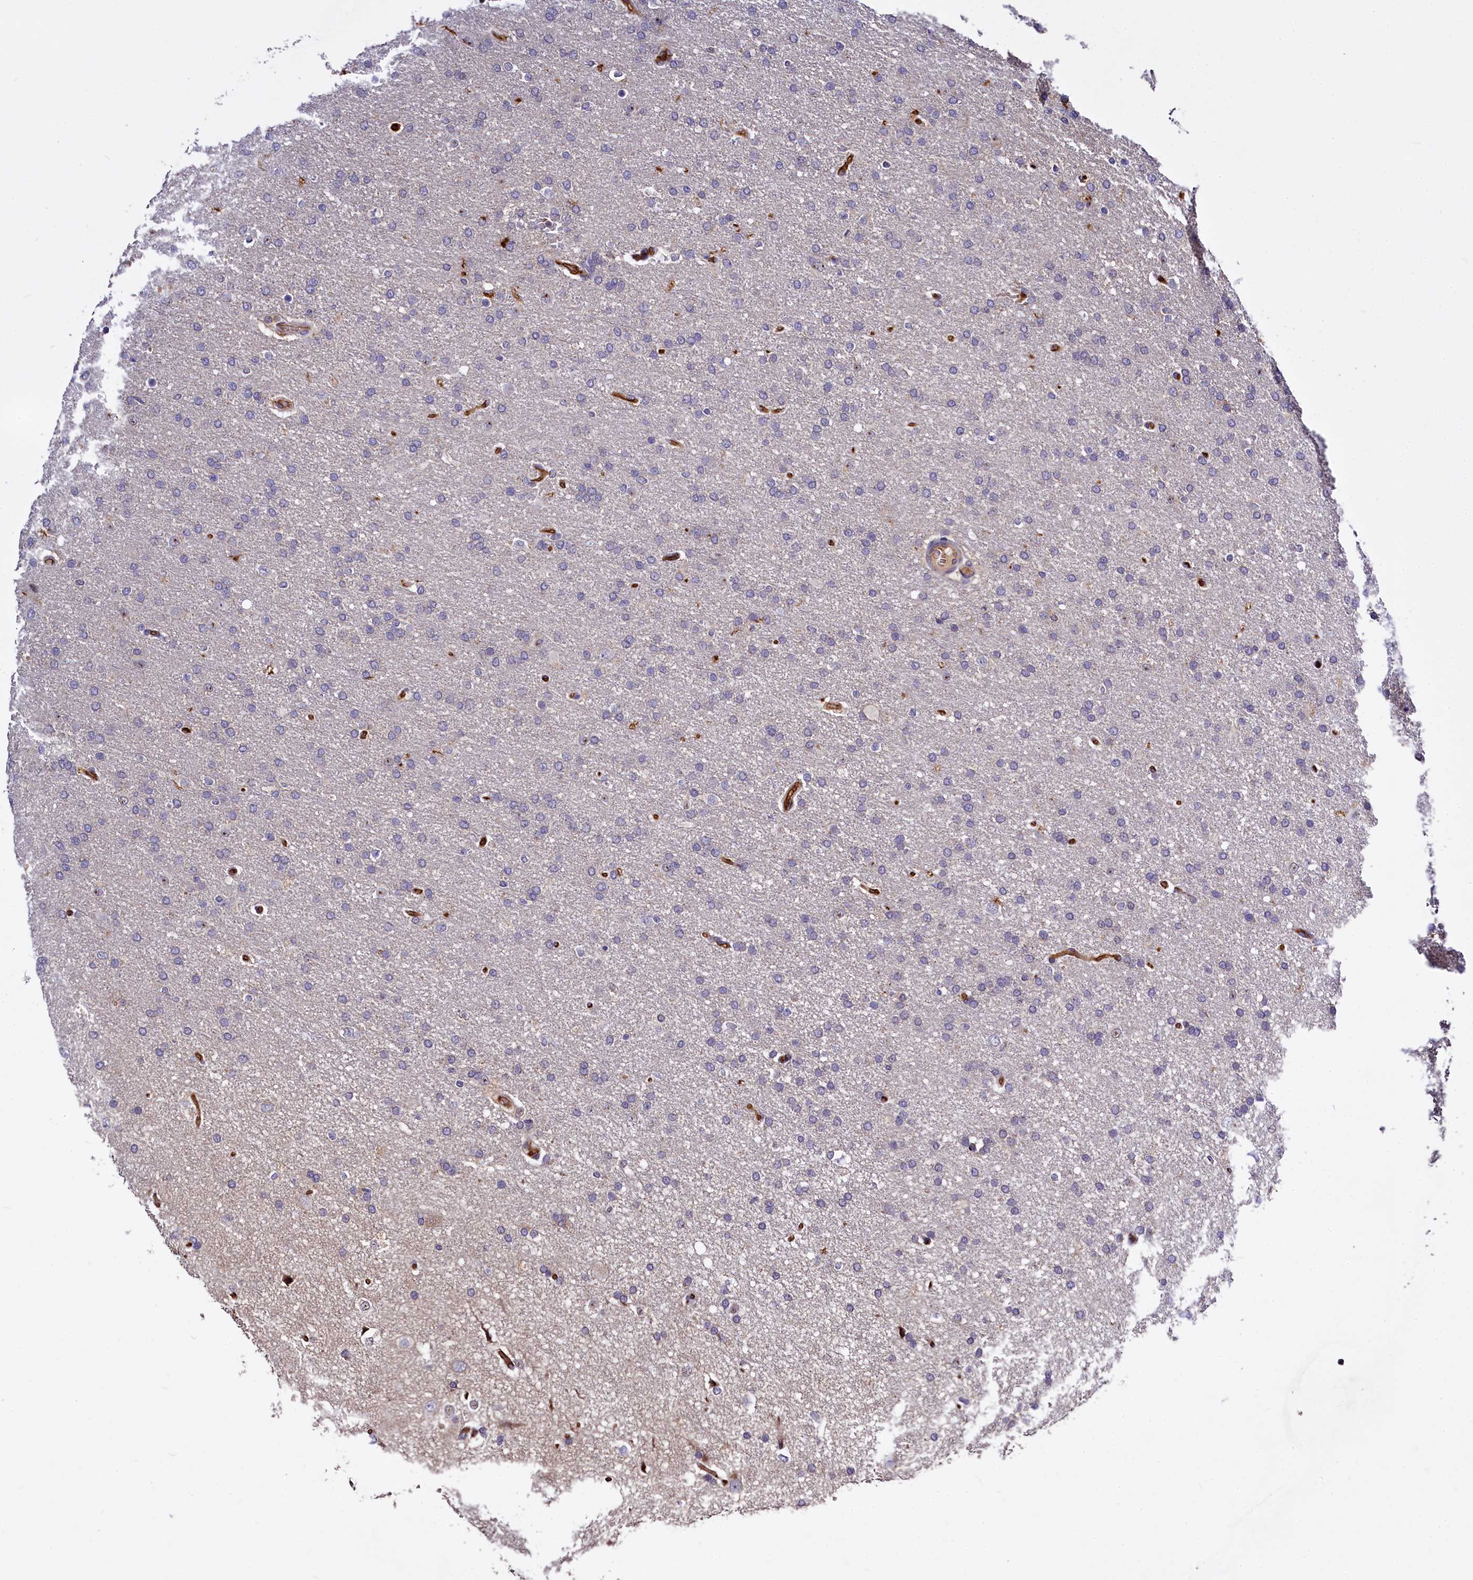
{"staining": {"intensity": "negative", "quantity": "none", "location": "none"}, "tissue": "glioma", "cell_type": "Tumor cells", "image_type": "cancer", "snomed": [{"axis": "morphology", "description": "Glioma, malignant, High grade"}, {"axis": "topography", "description": "Brain"}], "caption": "There is no significant positivity in tumor cells of glioma.", "gene": "ATG101", "patient": {"sex": "male", "age": 72}}